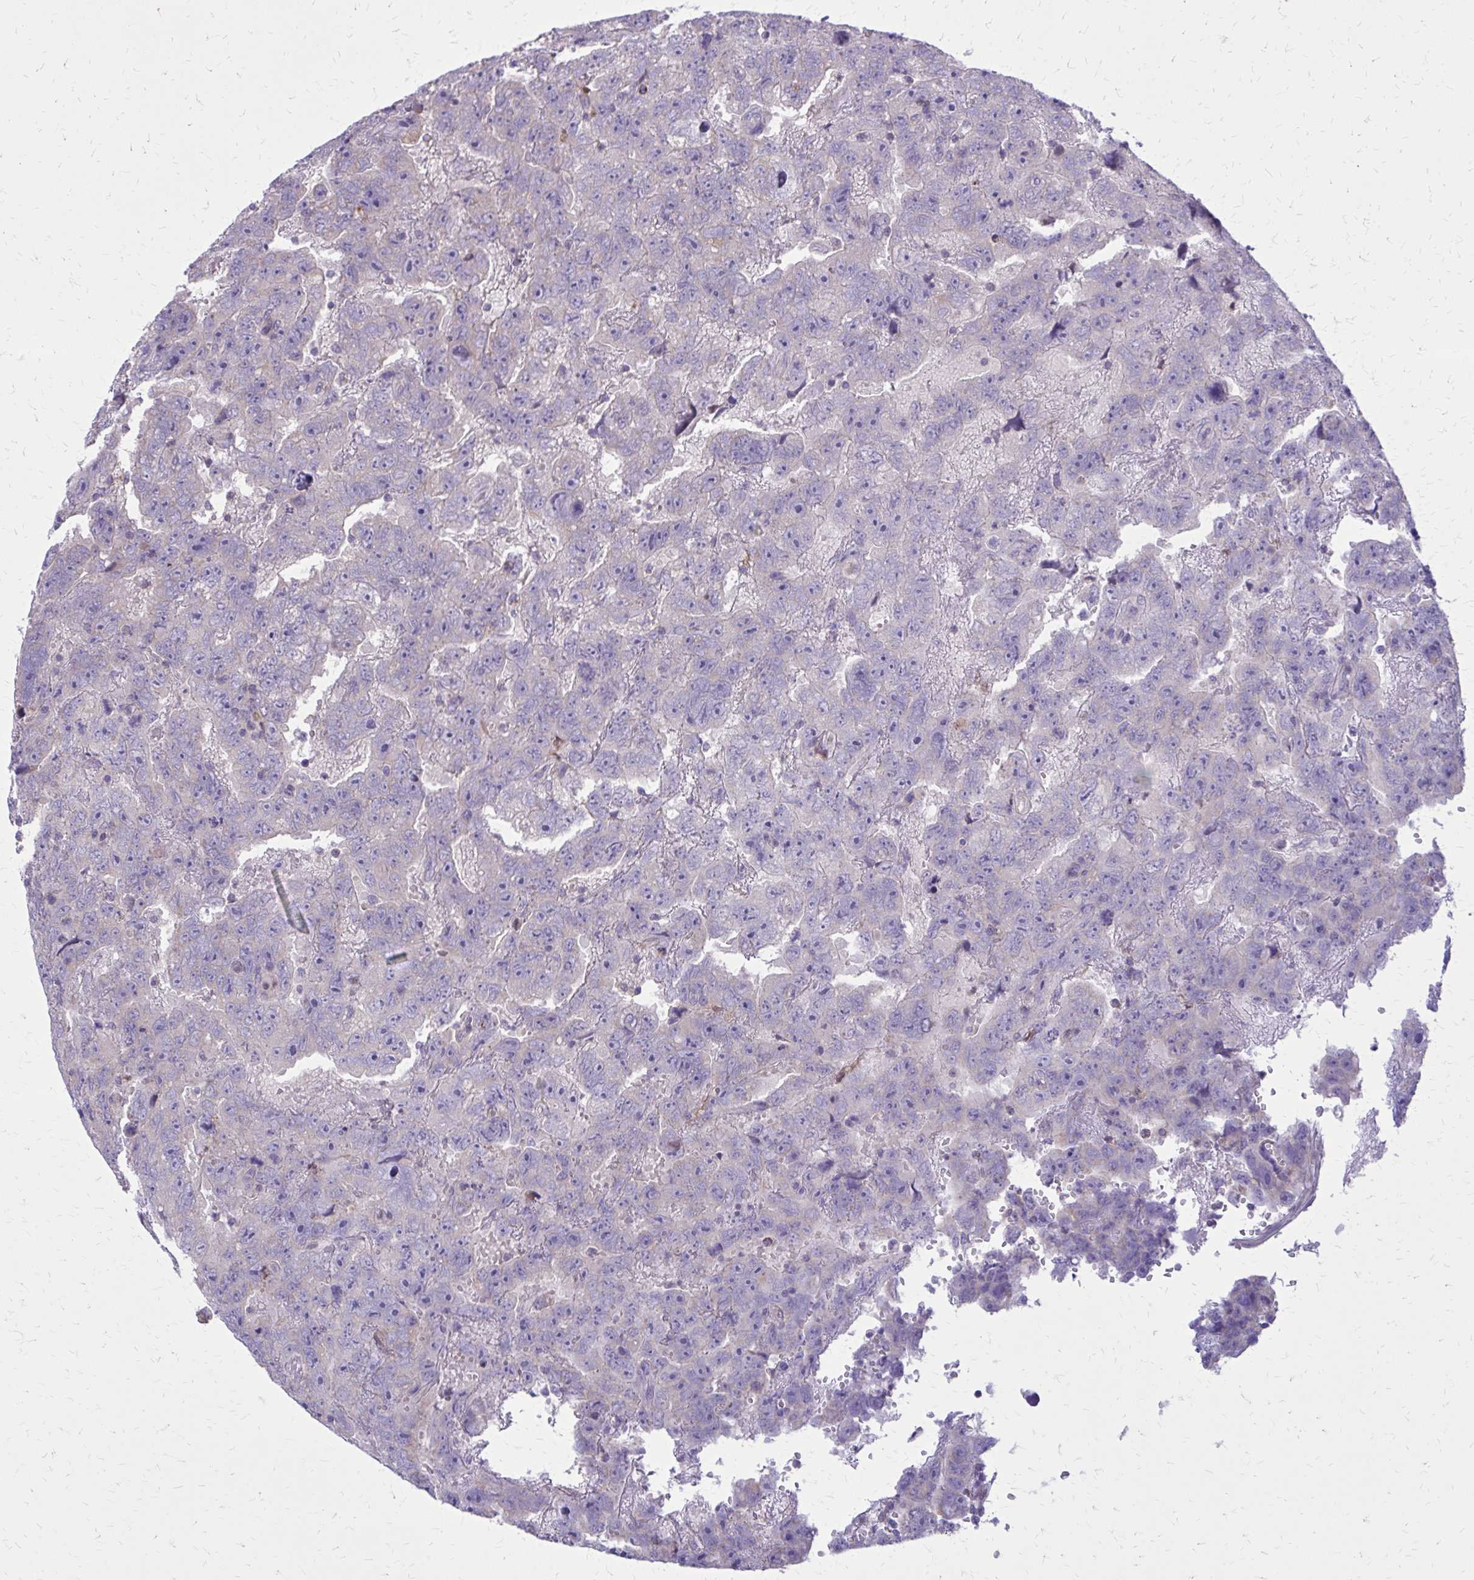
{"staining": {"intensity": "negative", "quantity": "none", "location": "none"}, "tissue": "testis cancer", "cell_type": "Tumor cells", "image_type": "cancer", "snomed": [{"axis": "morphology", "description": "Carcinoma, Embryonal, NOS"}, {"axis": "topography", "description": "Testis"}], "caption": "The image exhibits no staining of tumor cells in embryonal carcinoma (testis).", "gene": "DBI", "patient": {"sex": "male", "age": 45}}